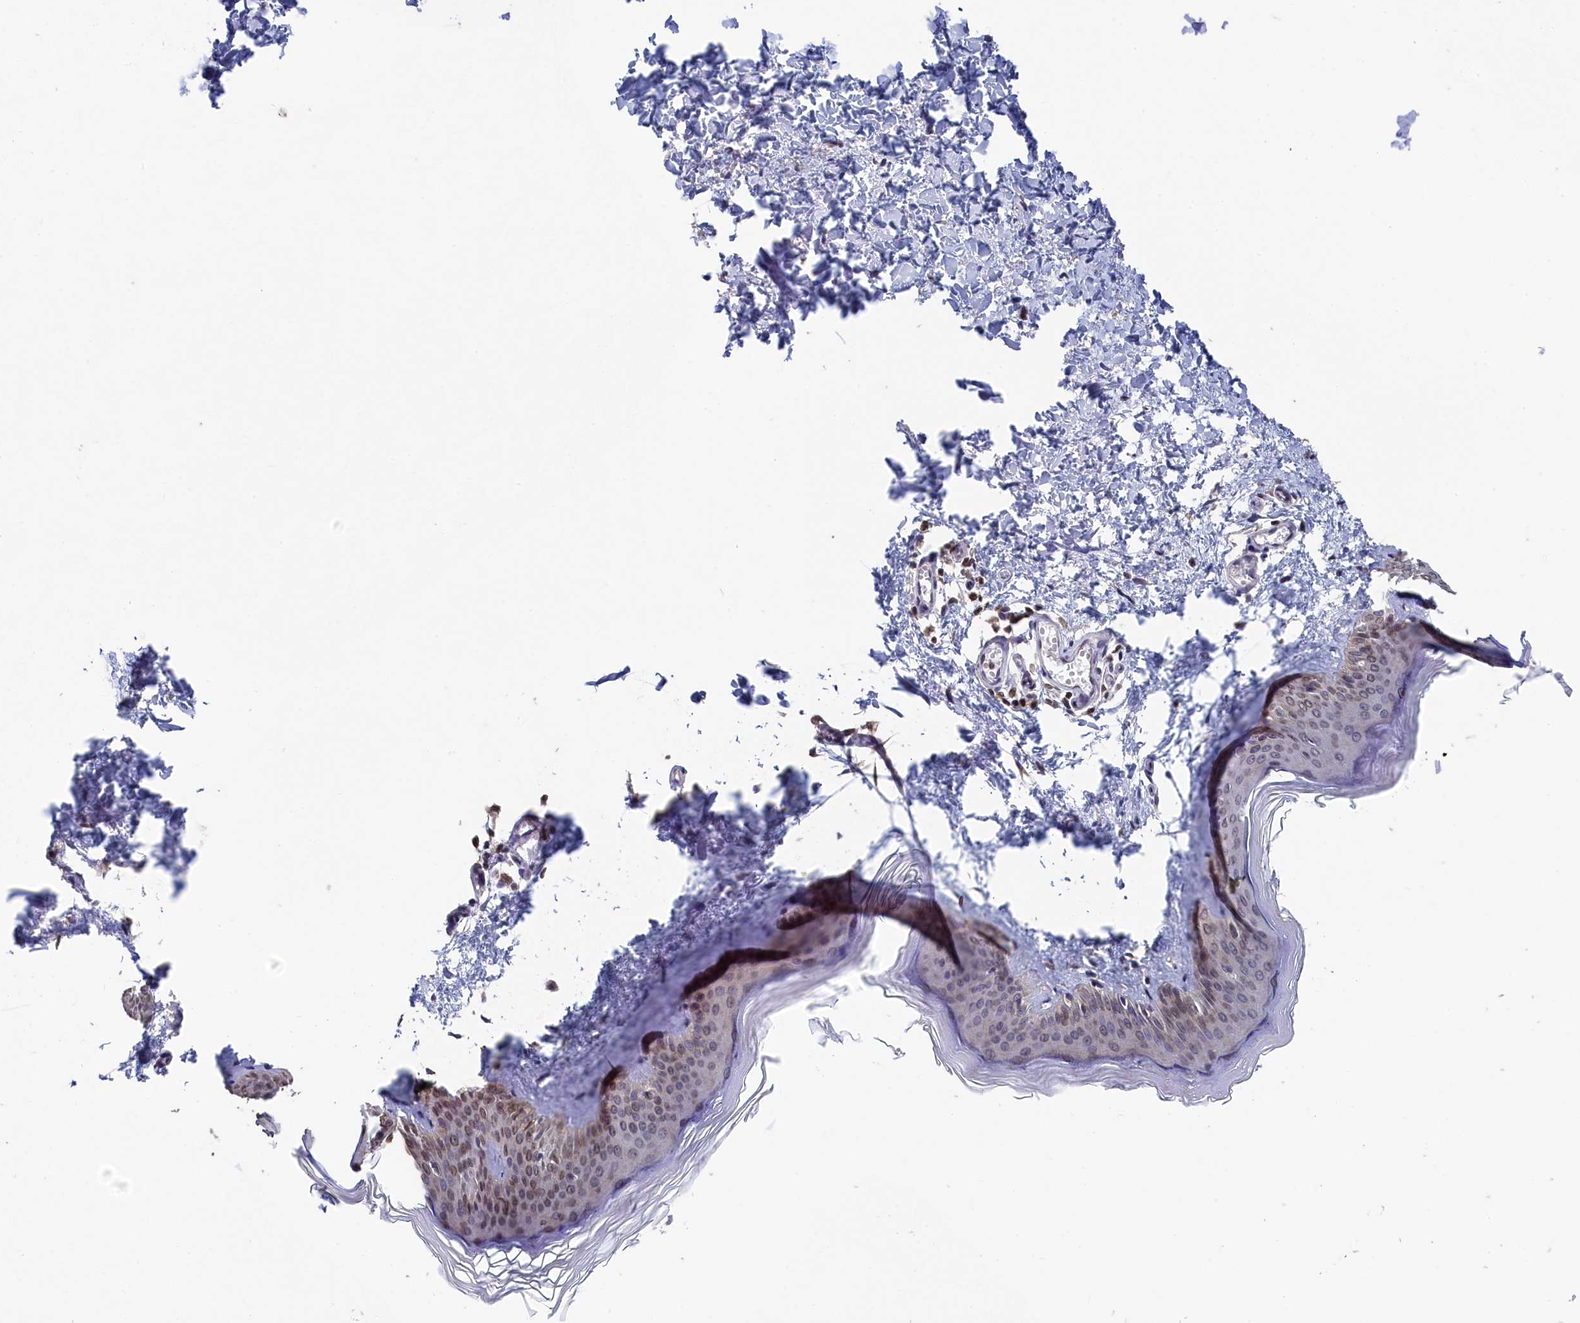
{"staining": {"intensity": "moderate", "quantity": "25%-75%", "location": "cytoplasmic/membranous"}, "tissue": "skin", "cell_type": "Fibroblasts", "image_type": "normal", "snomed": [{"axis": "morphology", "description": "Normal tissue, NOS"}, {"axis": "topography", "description": "Skin"}], "caption": "Skin stained for a protein (brown) reveals moderate cytoplasmic/membranous positive positivity in about 25%-75% of fibroblasts.", "gene": "ANKEF1", "patient": {"sex": "female", "age": 27}}